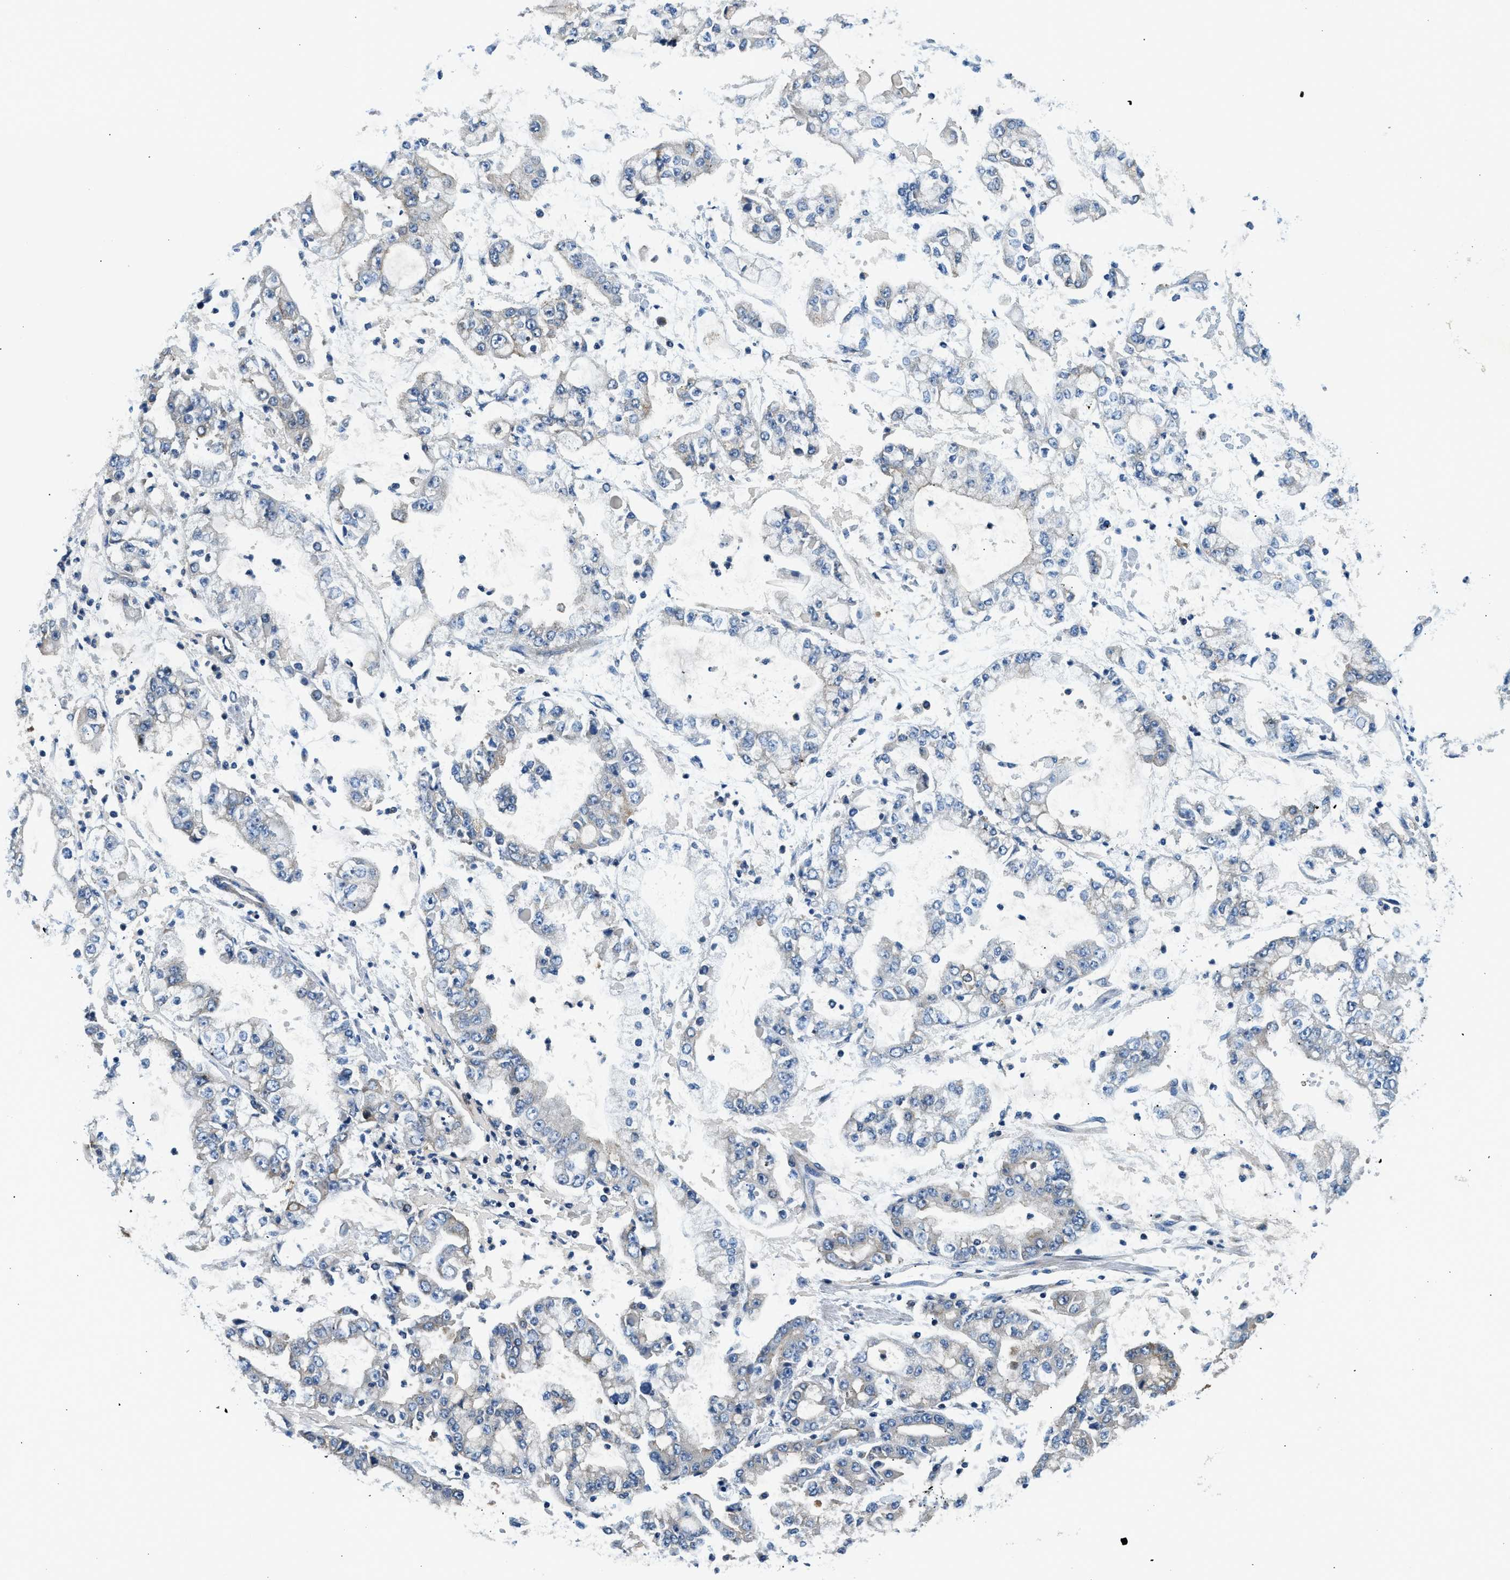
{"staining": {"intensity": "moderate", "quantity": "<25%", "location": "cytoplasmic/membranous"}, "tissue": "stomach cancer", "cell_type": "Tumor cells", "image_type": "cancer", "snomed": [{"axis": "morphology", "description": "Adenocarcinoma, NOS"}, {"axis": "topography", "description": "Stomach"}], "caption": "Stomach adenocarcinoma stained with DAB (3,3'-diaminobenzidine) immunohistochemistry displays low levels of moderate cytoplasmic/membranous staining in about <25% of tumor cells. (DAB IHC with brightfield microscopy, high magnification).", "gene": "LPIN2", "patient": {"sex": "male", "age": 76}}